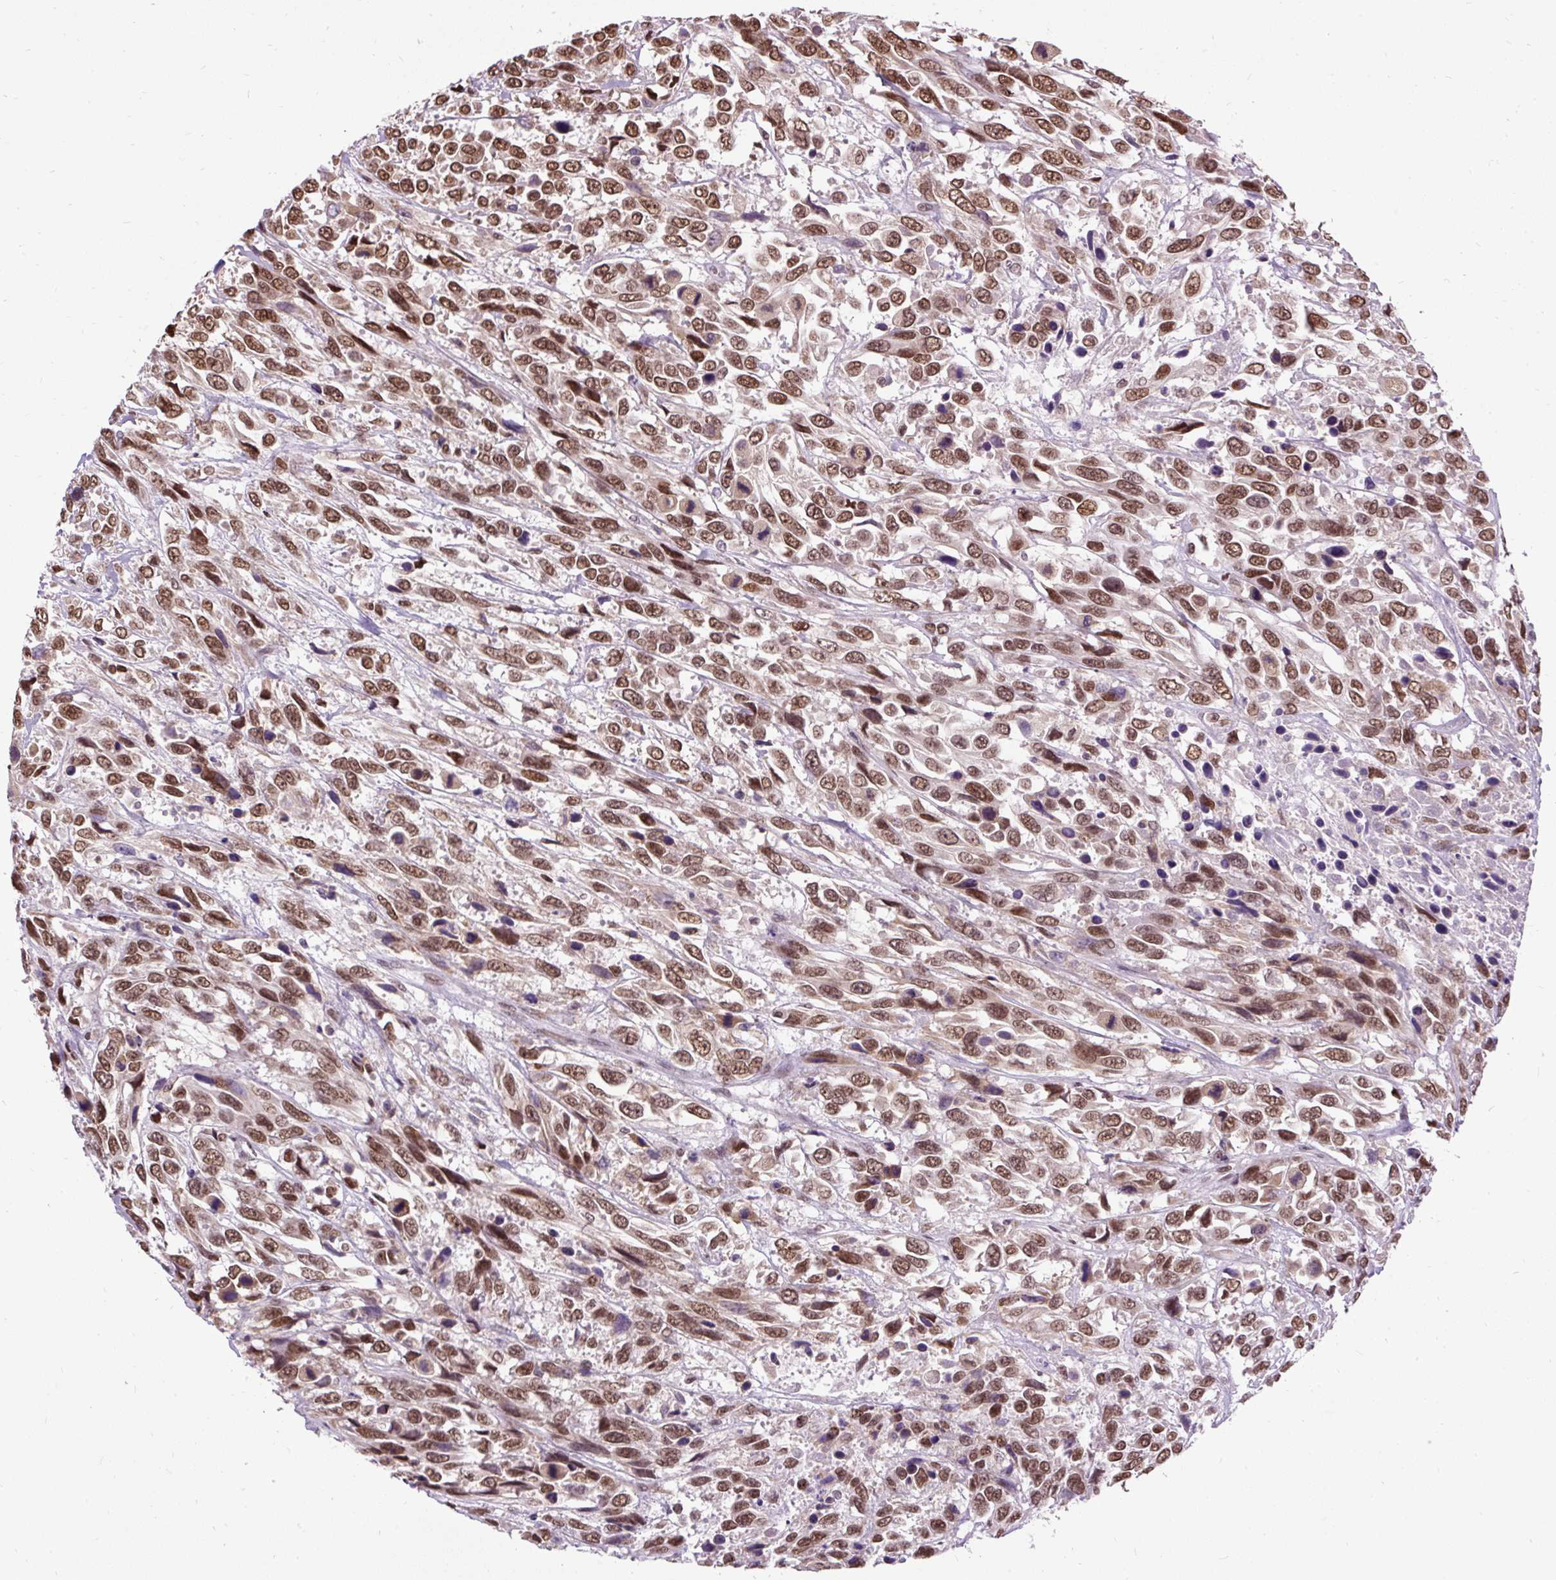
{"staining": {"intensity": "moderate", "quantity": ">75%", "location": "nuclear"}, "tissue": "urothelial cancer", "cell_type": "Tumor cells", "image_type": "cancer", "snomed": [{"axis": "morphology", "description": "Urothelial carcinoma, High grade"}, {"axis": "topography", "description": "Urinary bladder"}], "caption": "About >75% of tumor cells in human urothelial carcinoma (high-grade) display moderate nuclear protein expression as visualized by brown immunohistochemical staining.", "gene": "ZNF672", "patient": {"sex": "female", "age": 70}}